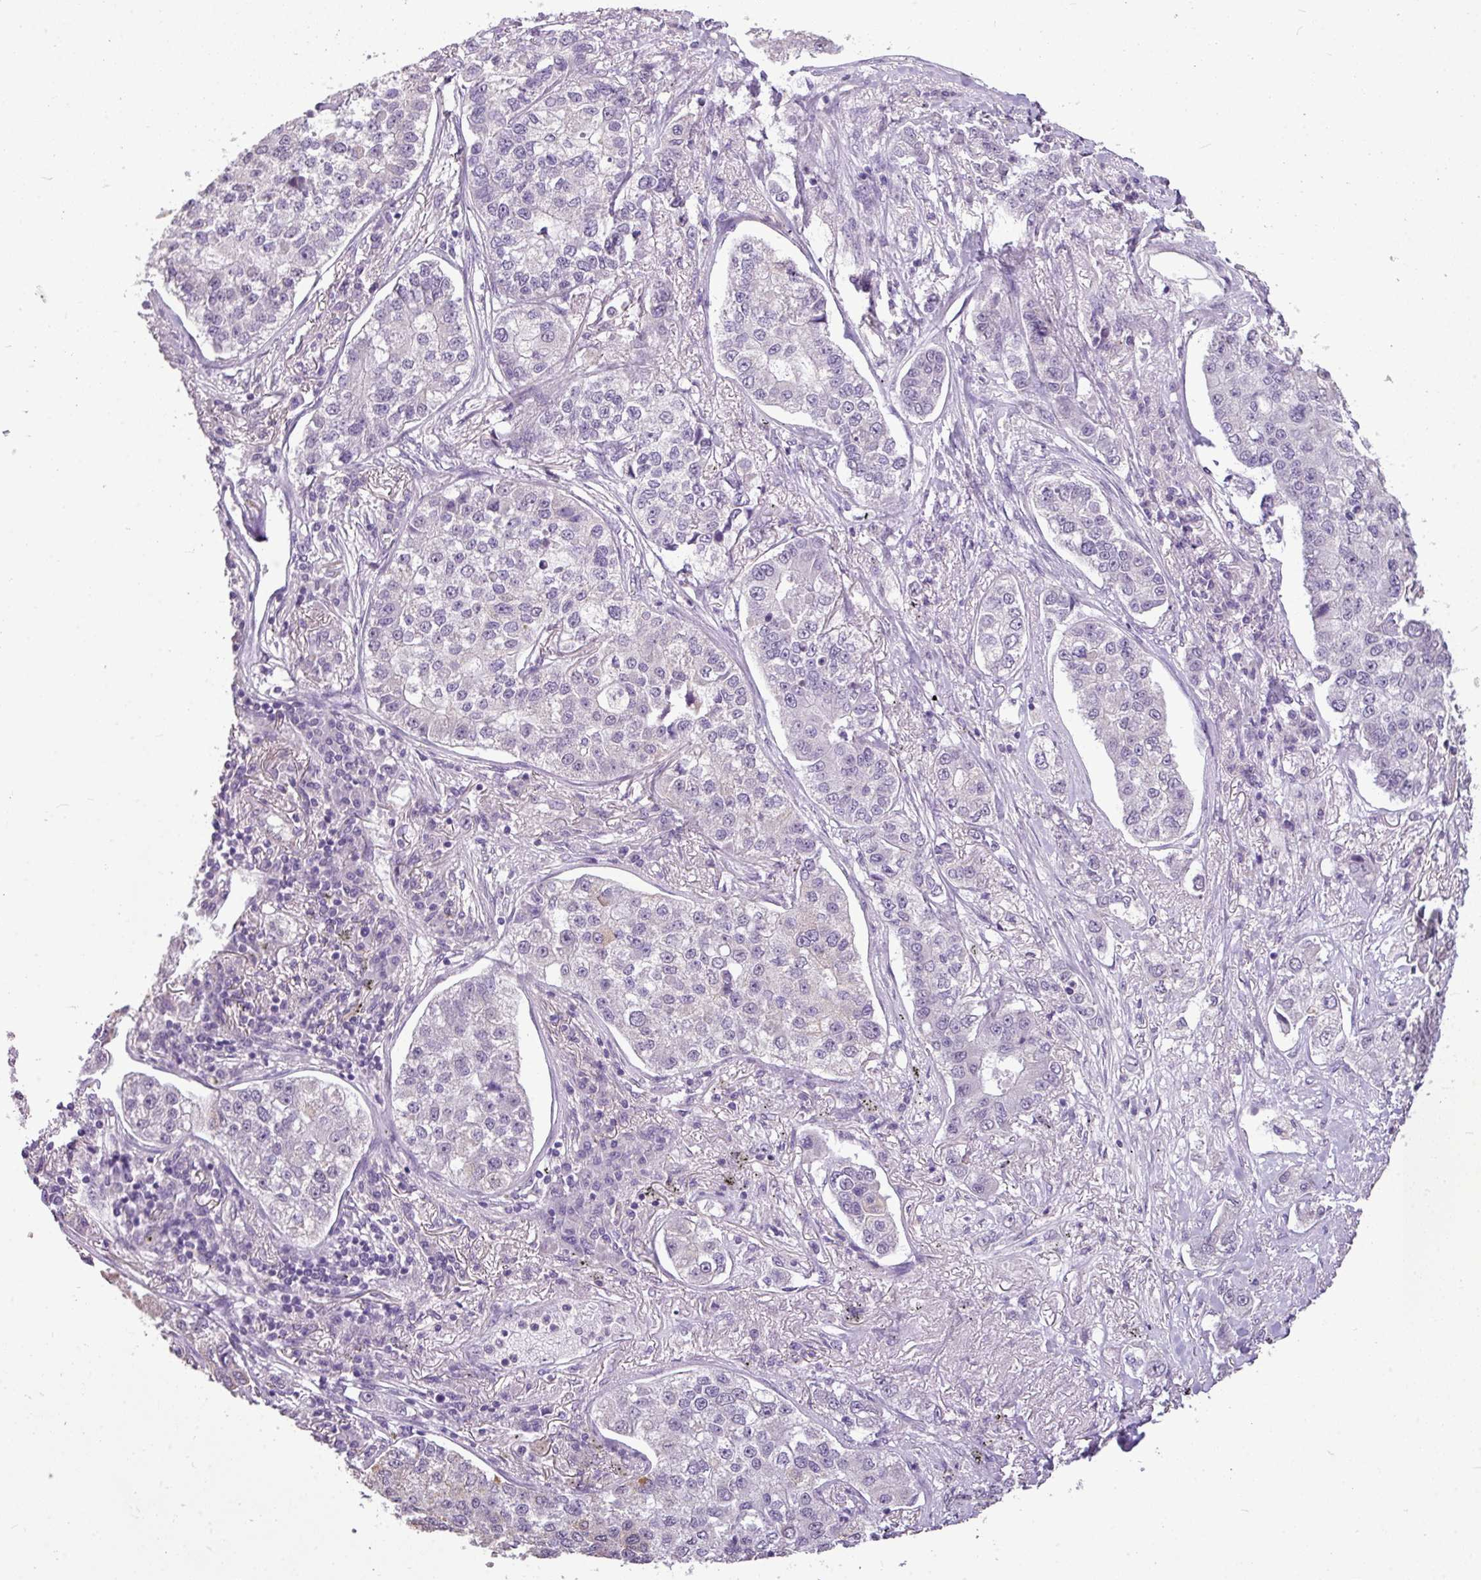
{"staining": {"intensity": "negative", "quantity": "none", "location": "none"}, "tissue": "lung cancer", "cell_type": "Tumor cells", "image_type": "cancer", "snomed": [{"axis": "morphology", "description": "Adenocarcinoma, NOS"}, {"axis": "topography", "description": "Lung"}], "caption": "There is no significant staining in tumor cells of lung cancer.", "gene": "ALDH2", "patient": {"sex": "male", "age": 49}}